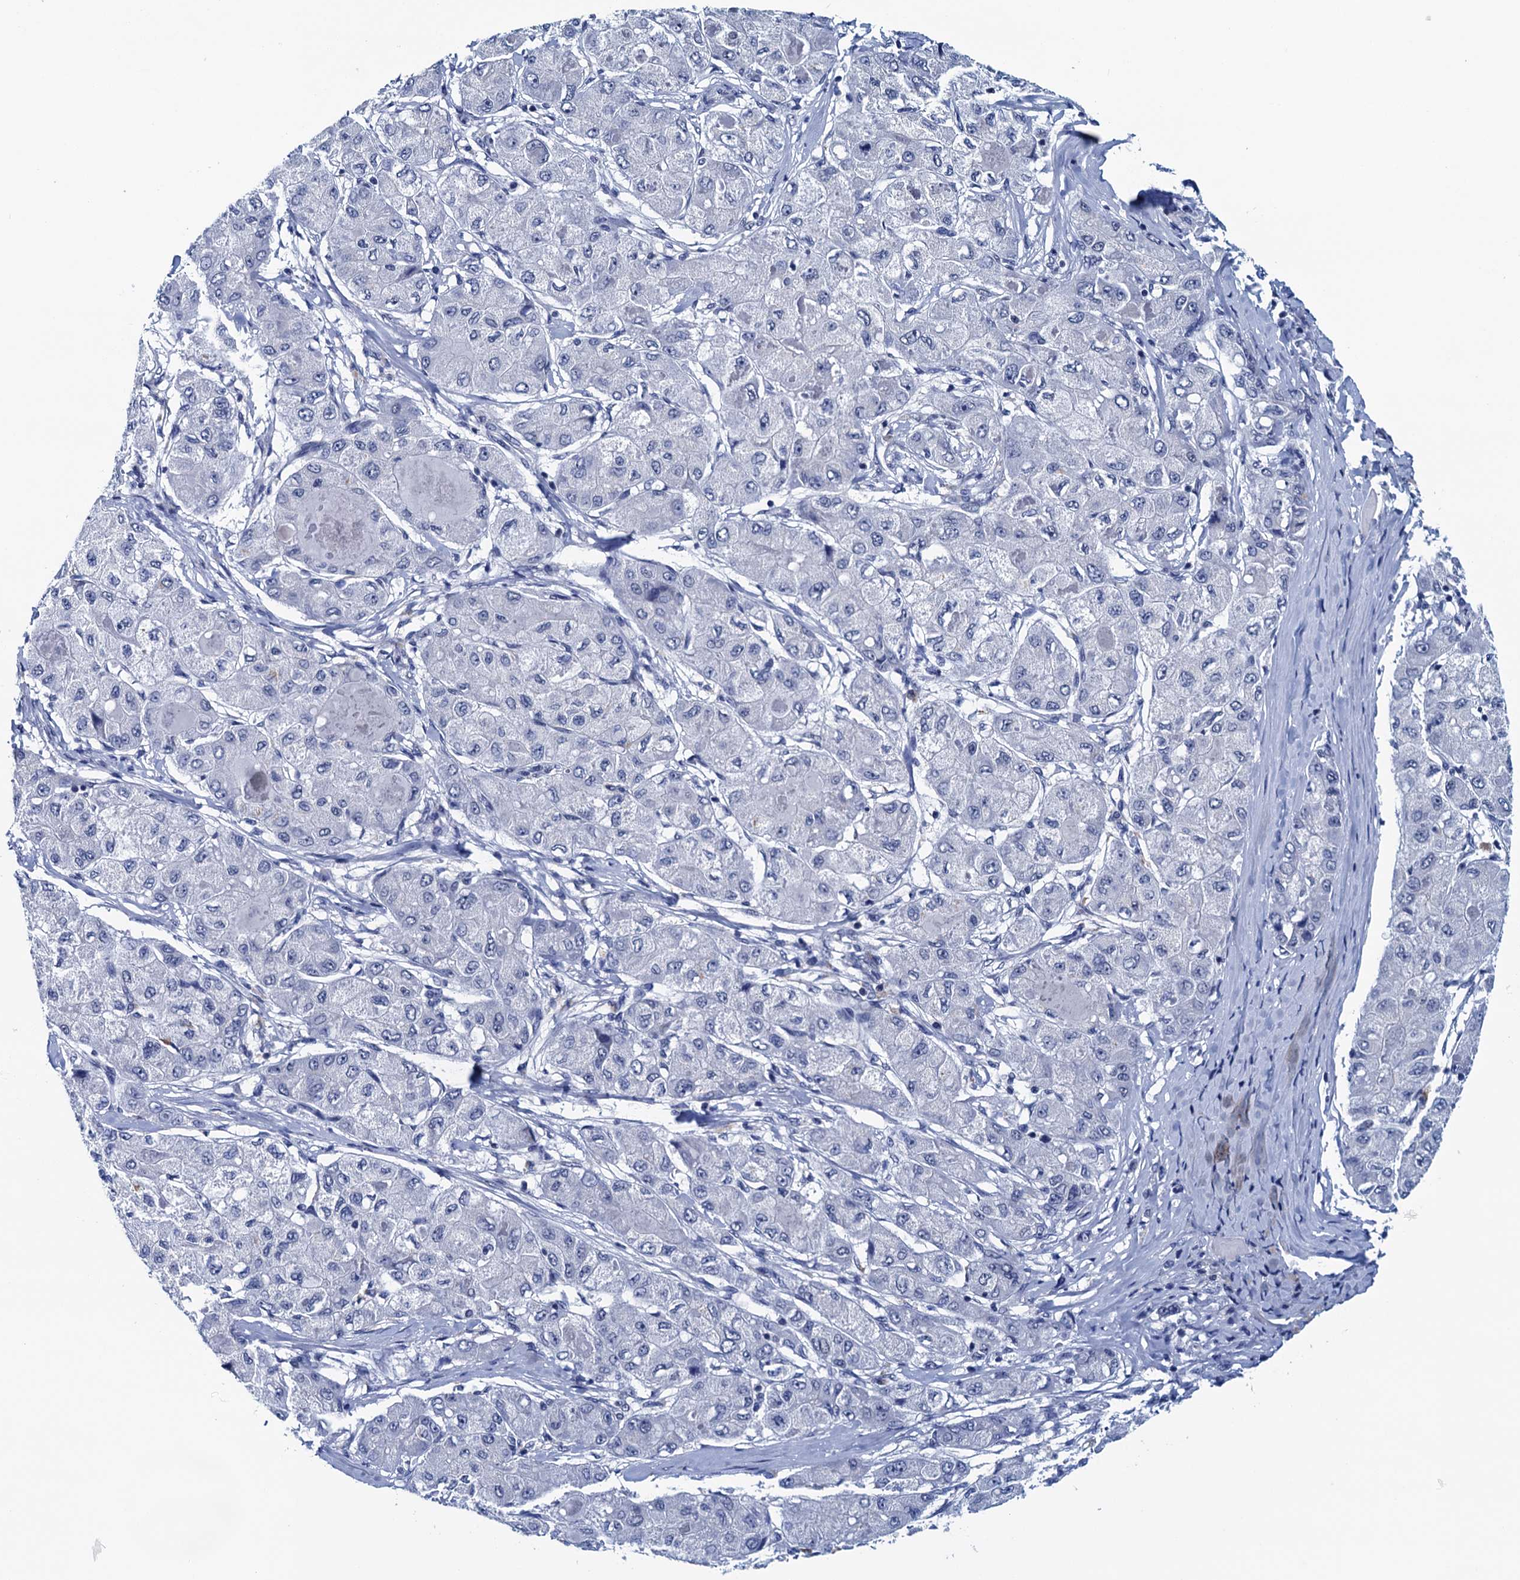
{"staining": {"intensity": "negative", "quantity": "none", "location": "none"}, "tissue": "liver cancer", "cell_type": "Tumor cells", "image_type": "cancer", "snomed": [{"axis": "morphology", "description": "Carcinoma, Hepatocellular, NOS"}, {"axis": "topography", "description": "Liver"}], "caption": "Immunohistochemistry histopathology image of neoplastic tissue: human liver cancer stained with DAB (3,3'-diaminobenzidine) reveals no significant protein staining in tumor cells. The staining is performed using DAB (3,3'-diaminobenzidine) brown chromogen with nuclei counter-stained in using hematoxylin.", "gene": "FNBP4", "patient": {"sex": "male", "age": 80}}